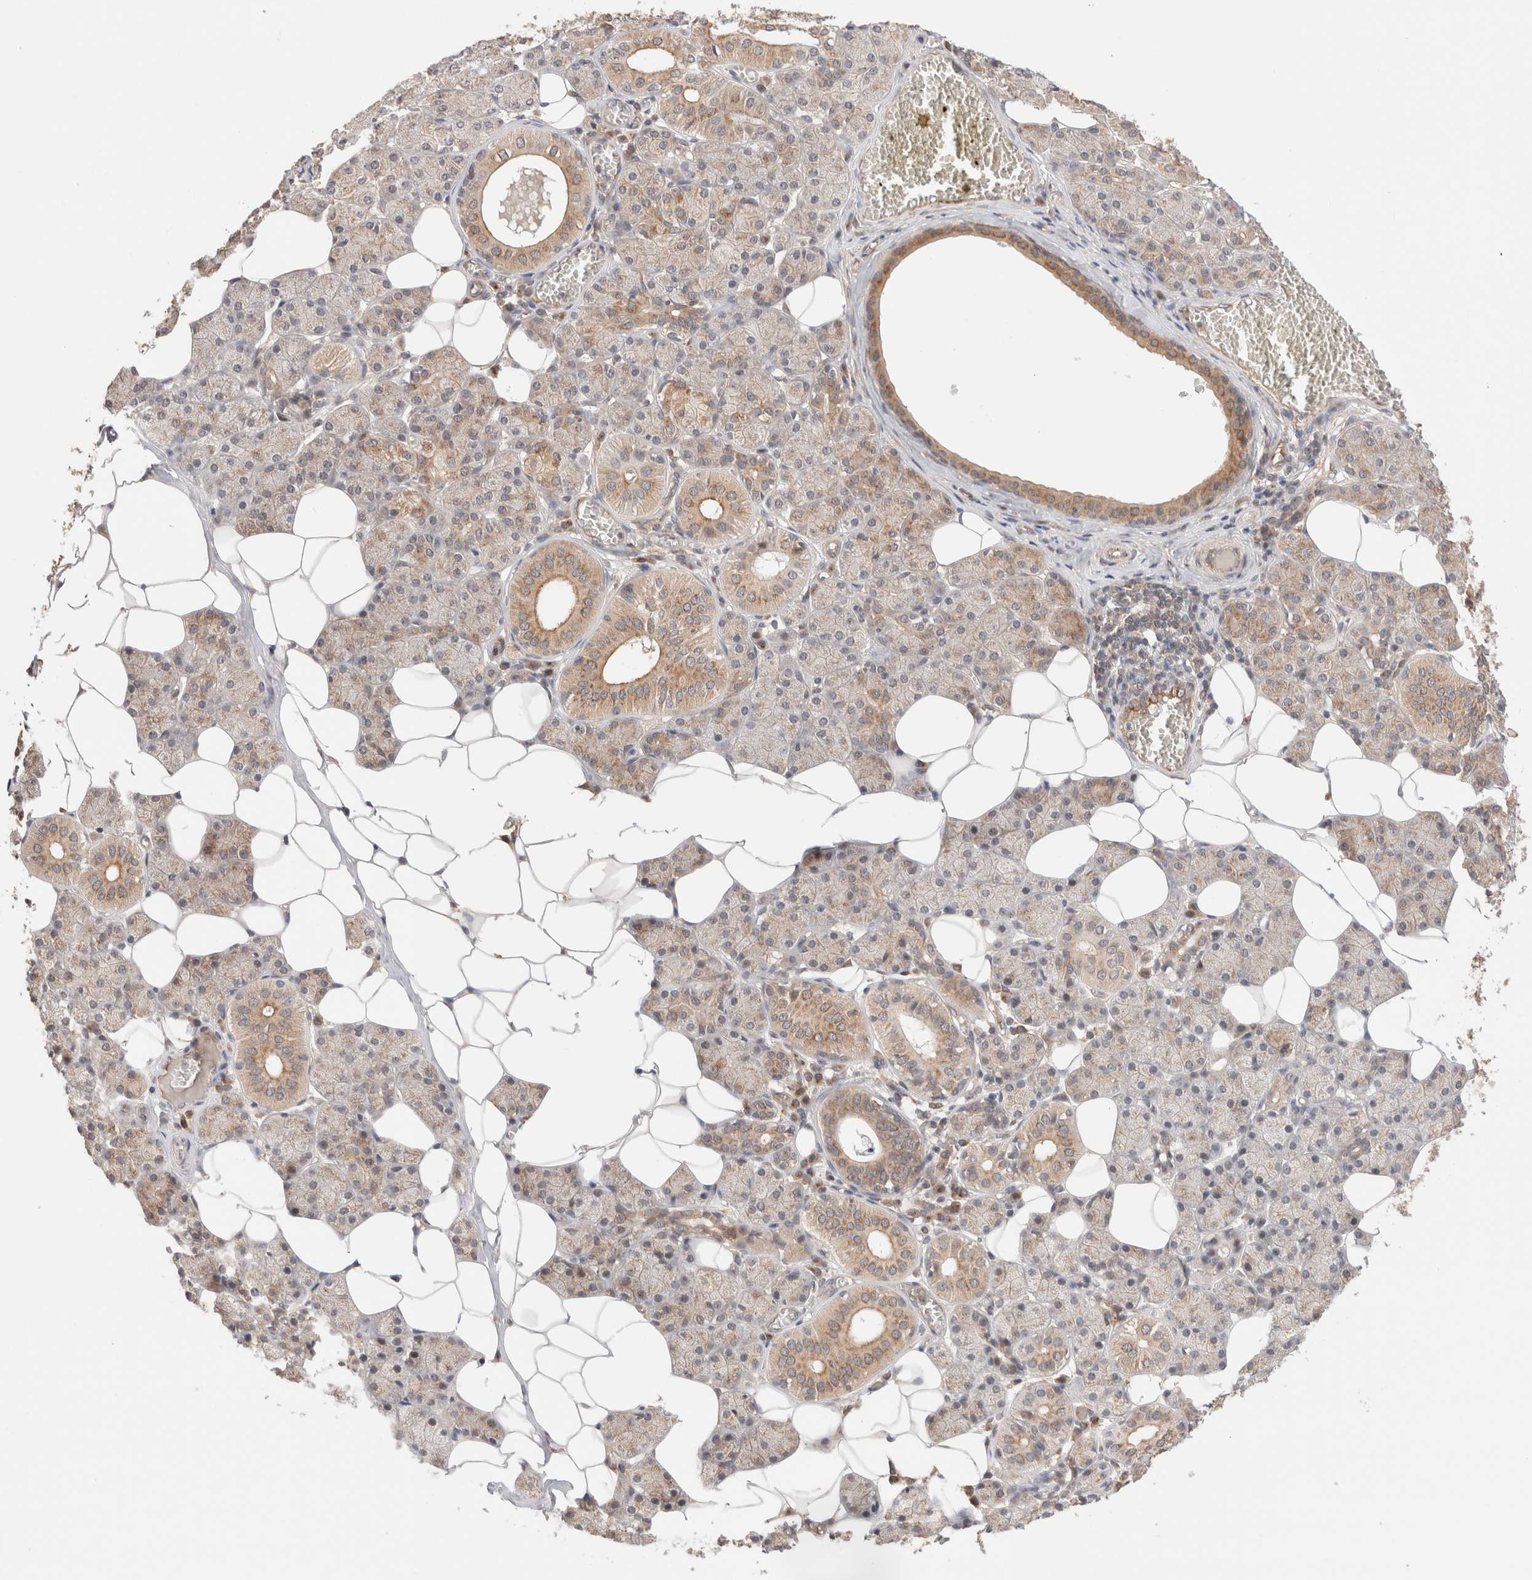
{"staining": {"intensity": "weak", "quantity": ">75%", "location": "cytoplasmic/membranous"}, "tissue": "salivary gland", "cell_type": "Glandular cells", "image_type": "normal", "snomed": [{"axis": "morphology", "description": "Normal tissue, NOS"}, {"axis": "topography", "description": "Salivary gland"}], "caption": "Human salivary gland stained with a brown dye demonstrates weak cytoplasmic/membranous positive positivity in about >75% of glandular cells.", "gene": "SIKE1", "patient": {"sex": "female", "age": 33}}